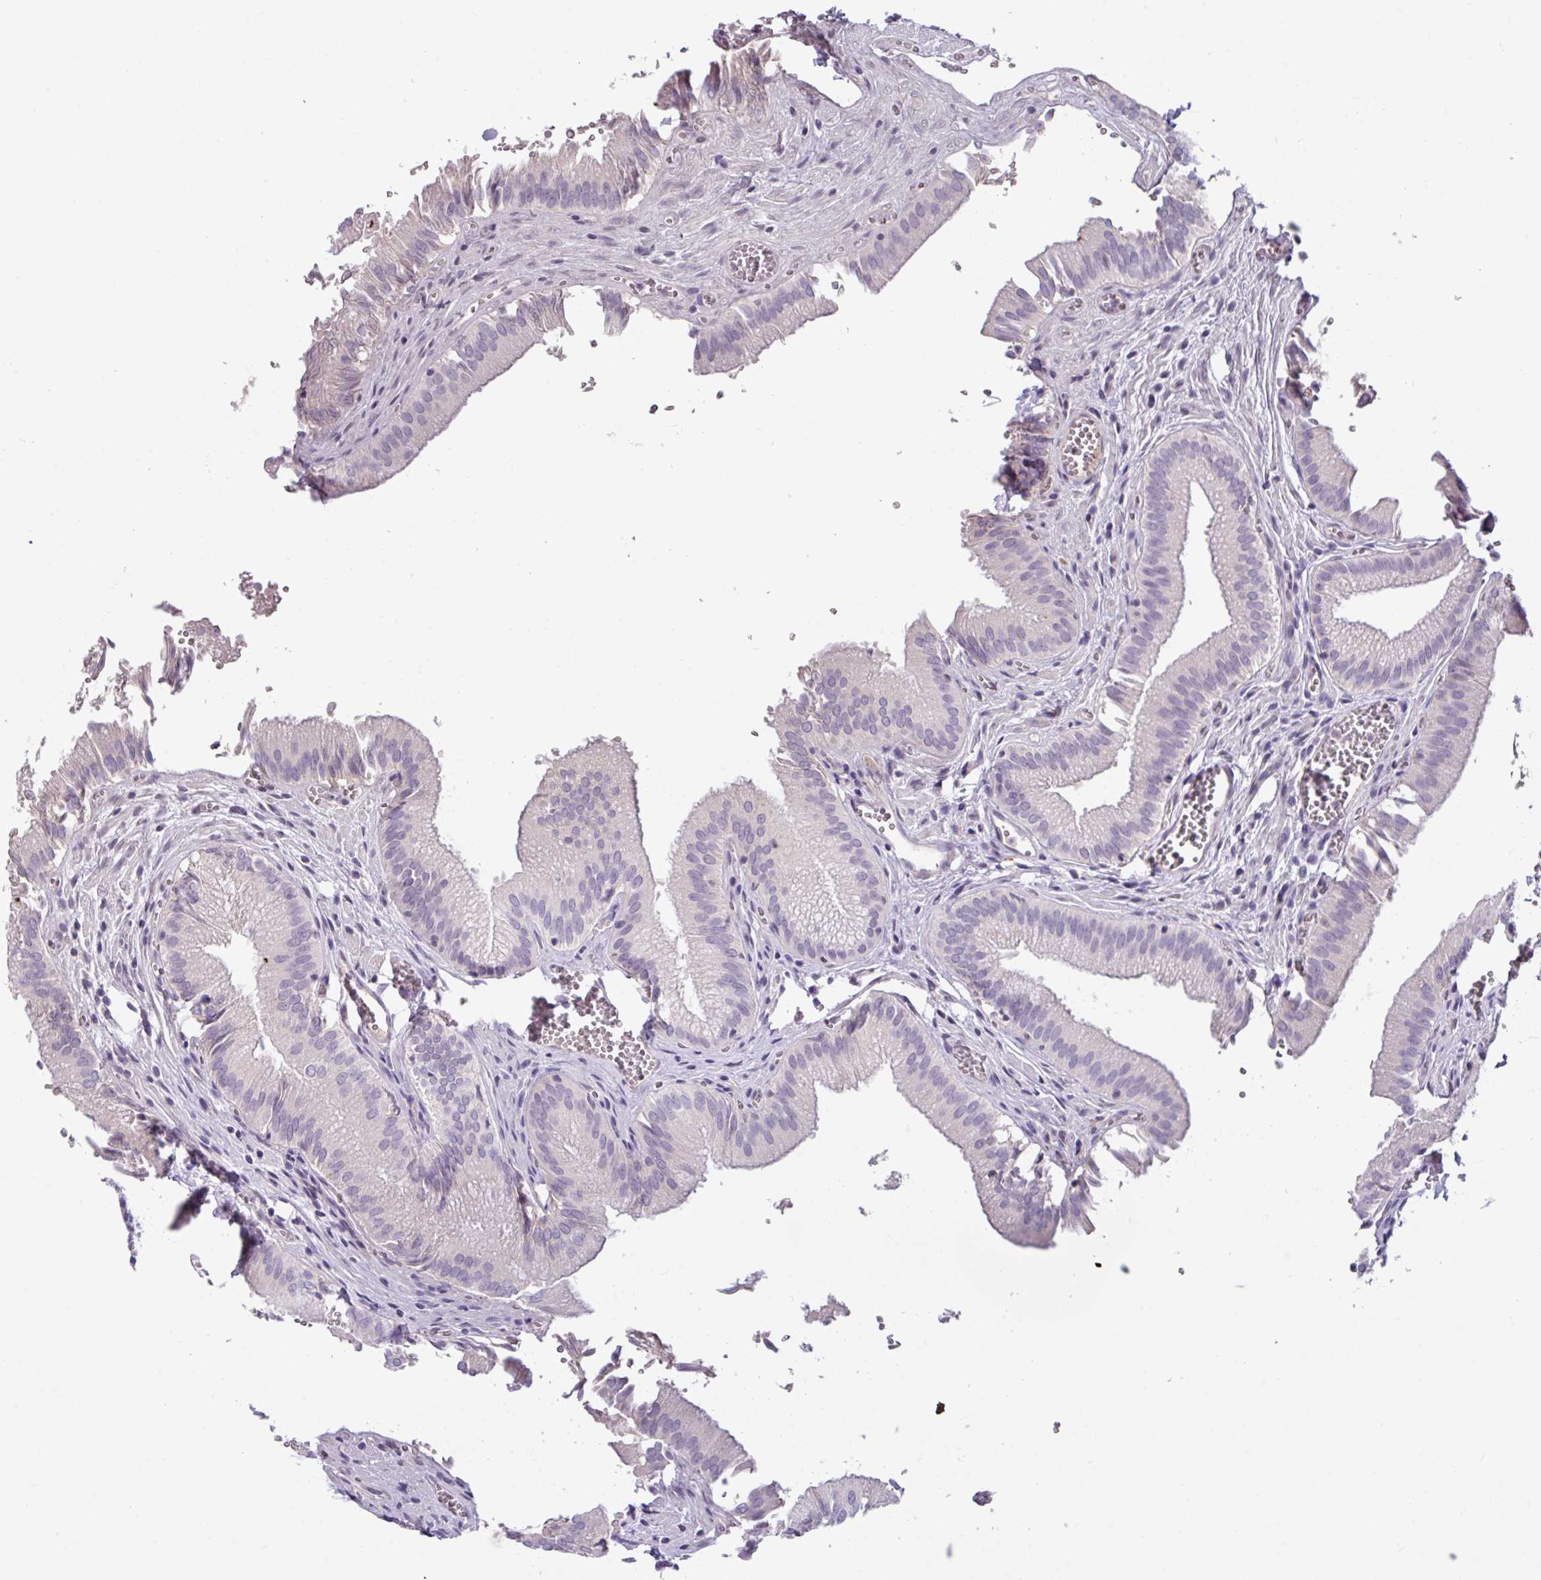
{"staining": {"intensity": "negative", "quantity": "none", "location": "none"}, "tissue": "gallbladder", "cell_type": "Glandular cells", "image_type": "normal", "snomed": [{"axis": "morphology", "description": "Normal tissue, NOS"}, {"axis": "topography", "description": "Gallbladder"}, {"axis": "topography", "description": "Peripheral nerve tissue"}], "caption": "Gallbladder was stained to show a protein in brown. There is no significant staining in glandular cells. Brightfield microscopy of immunohistochemistry (IHC) stained with DAB (brown) and hematoxylin (blue), captured at high magnification.", "gene": "ZNF524", "patient": {"sex": "male", "age": 17}}